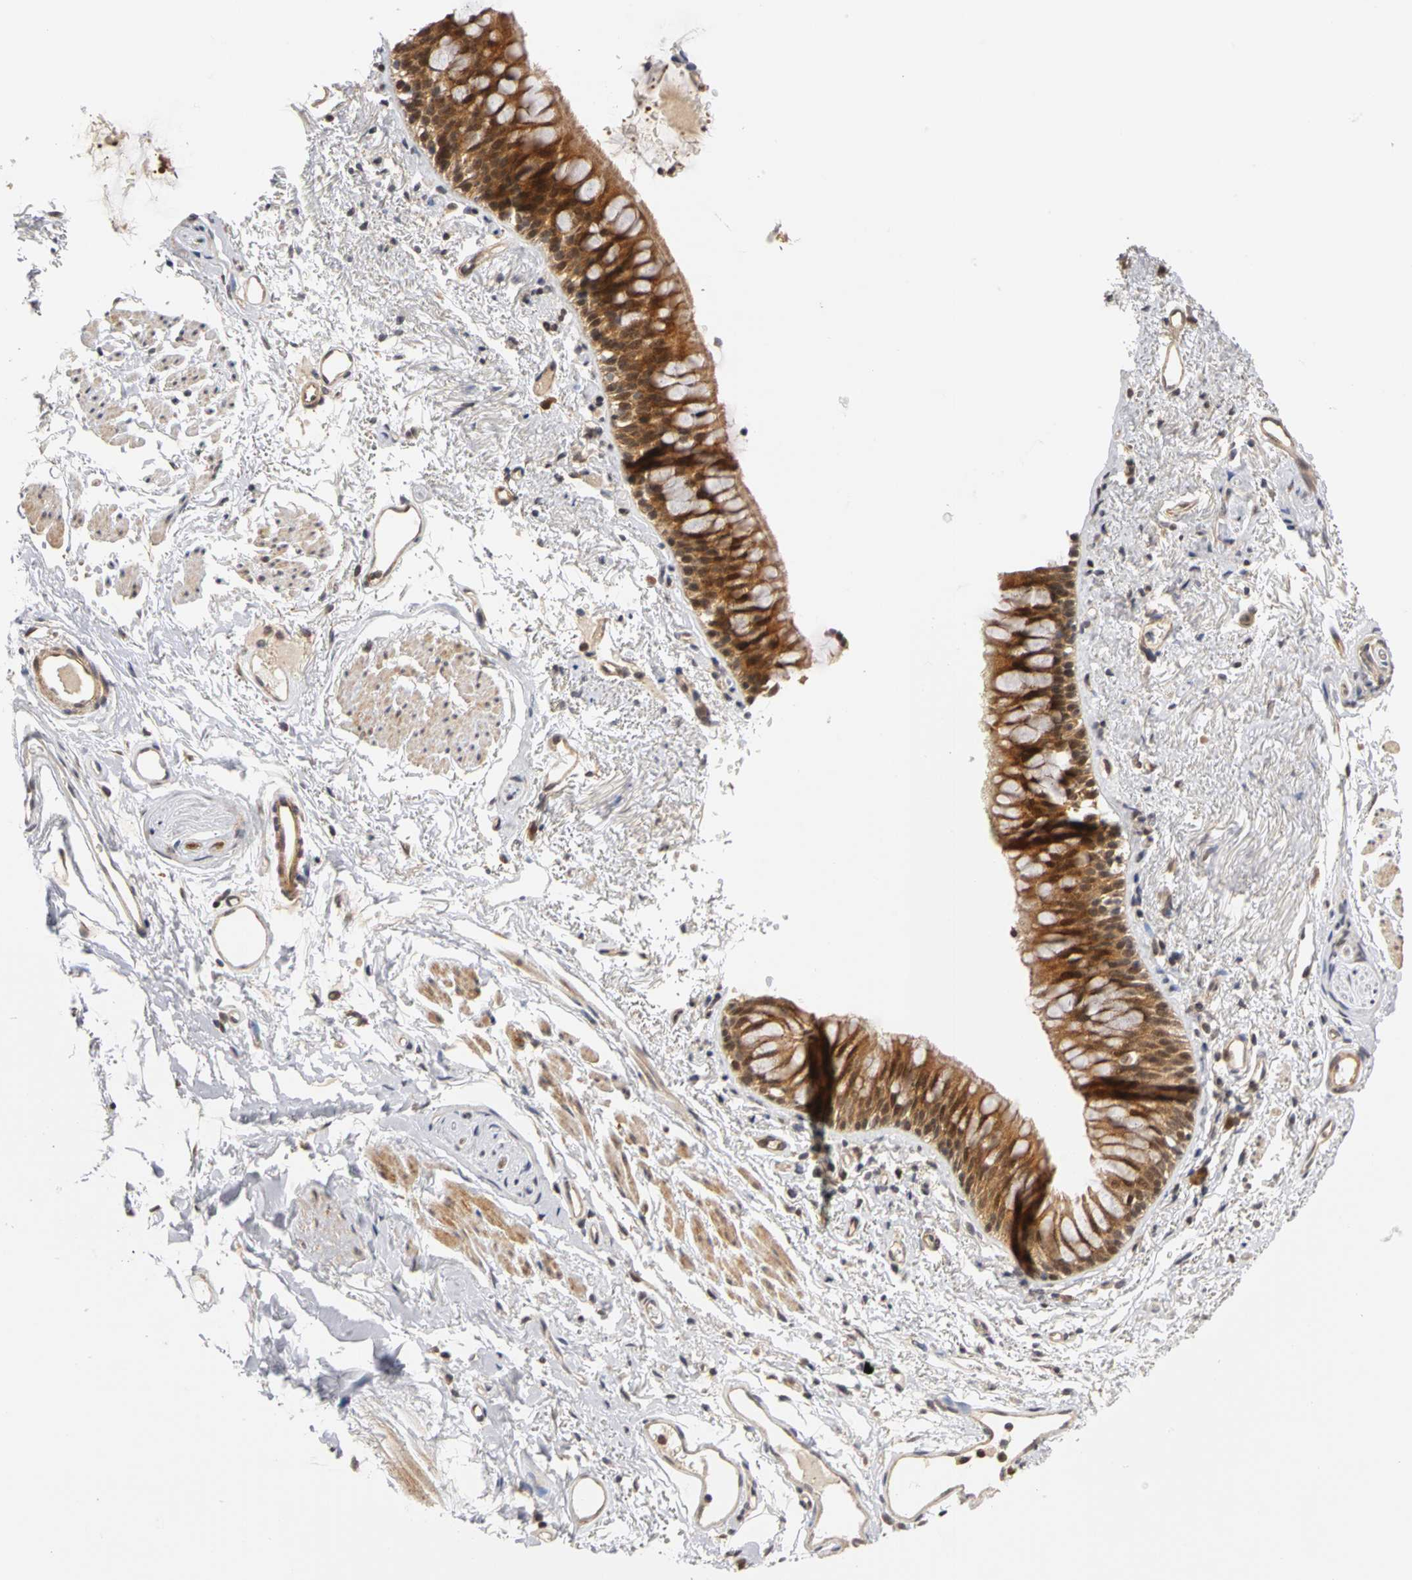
{"staining": {"intensity": "strong", "quantity": ">75%", "location": "cytoplasmic/membranous,nuclear"}, "tissue": "bronchus", "cell_type": "Respiratory epithelial cells", "image_type": "normal", "snomed": [{"axis": "morphology", "description": "Normal tissue, NOS"}, {"axis": "topography", "description": "Bronchus"}], "caption": "IHC photomicrograph of unremarkable bronchus: human bronchus stained using immunohistochemistry (IHC) reveals high levels of strong protein expression localized specifically in the cytoplasmic/membranous,nuclear of respiratory epithelial cells, appearing as a cytoplasmic/membranous,nuclear brown color.", "gene": "UBE2M", "patient": {"sex": "female", "age": 73}}